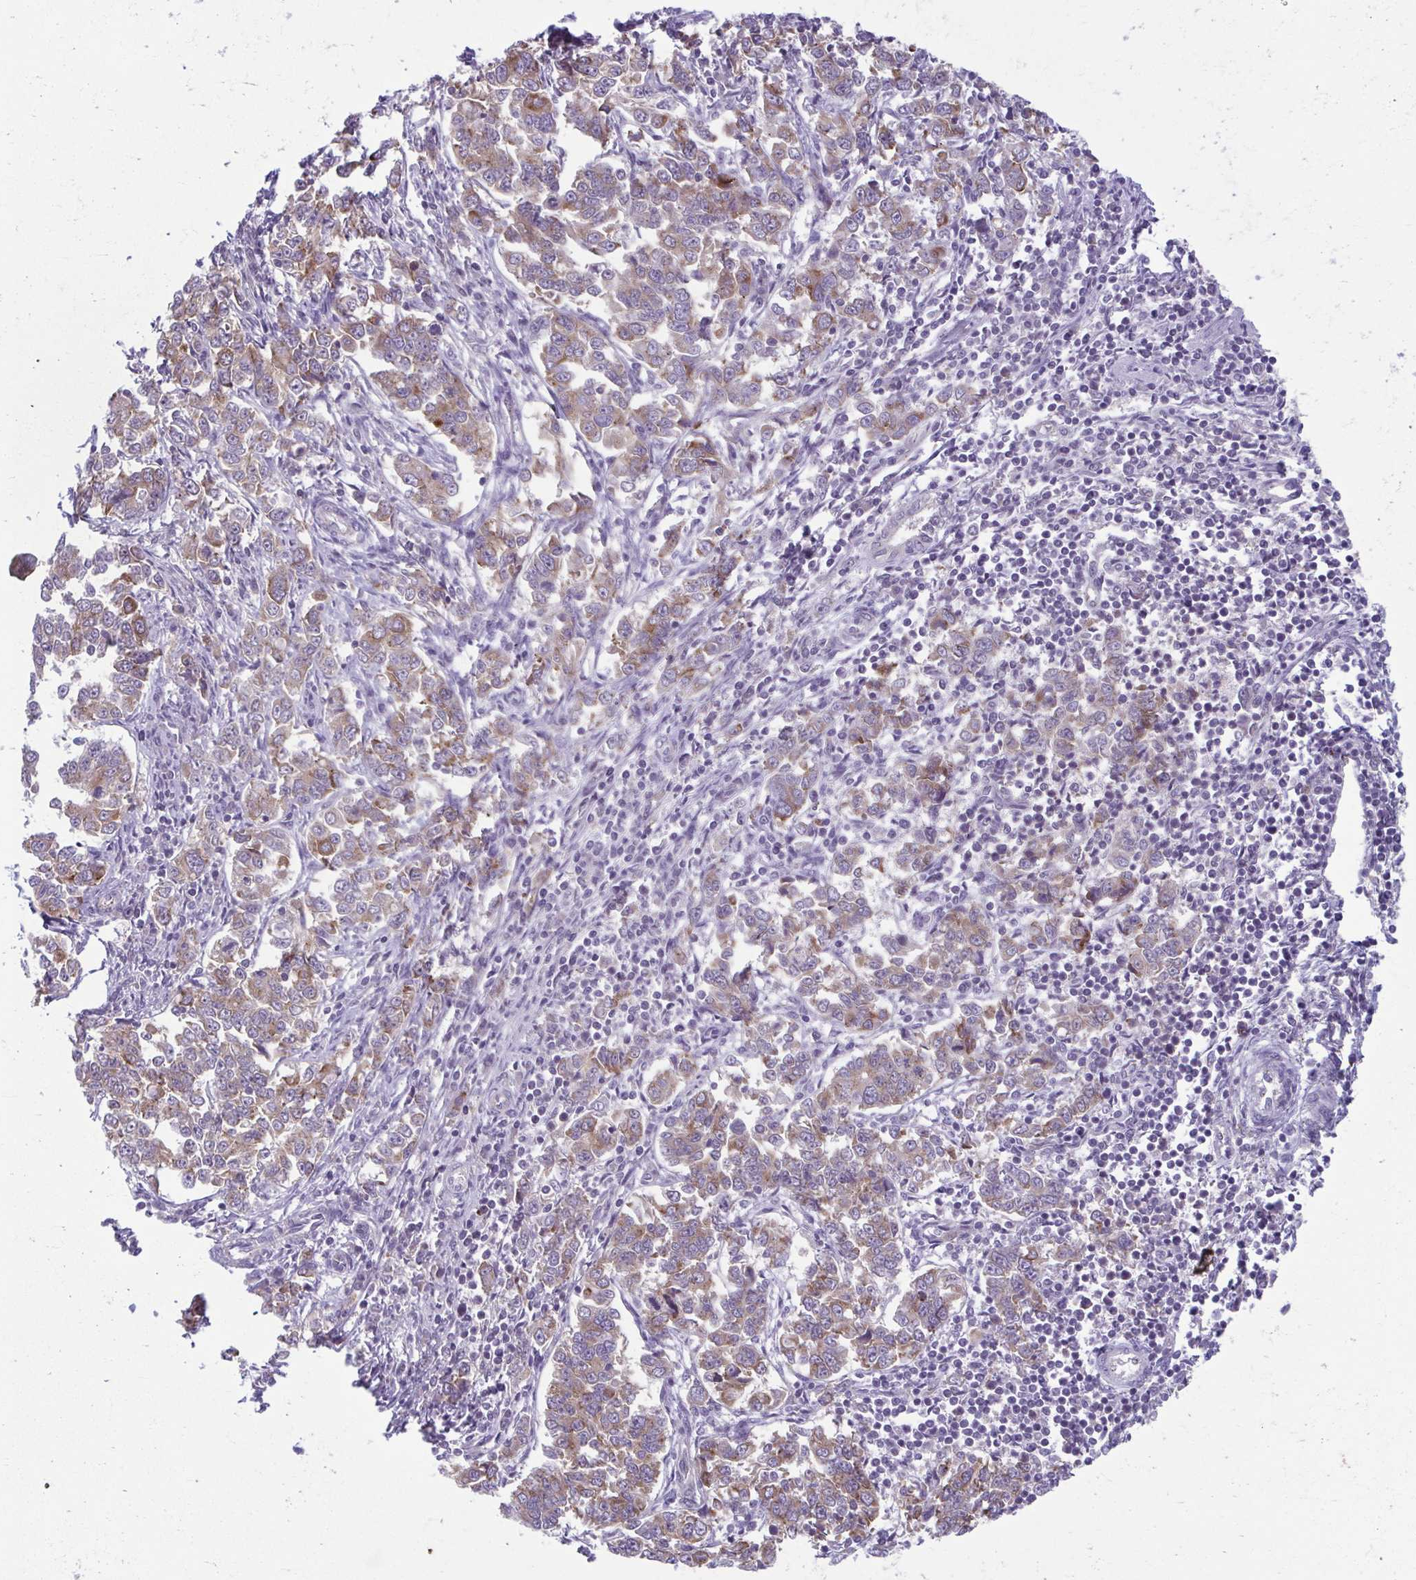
{"staining": {"intensity": "weak", "quantity": "25%-75%", "location": "cytoplasmic/membranous"}, "tissue": "endometrial cancer", "cell_type": "Tumor cells", "image_type": "cancer", "snomed": [{"axis": "morphology", "description": "Adenocarcinoma, NOS"}, {"axis": "topography", "description": "Endometrium"}], "caption": "Endometrial cancer (adenocarcinoma) stained with DAB immunohistochemistry (IHC) shows low levels of weak cytoplasmic/membranous expression in about 25%-75% of tumor cells.", "gene": "TMEM108", "patient": {"sex": "female", "age": 43}}